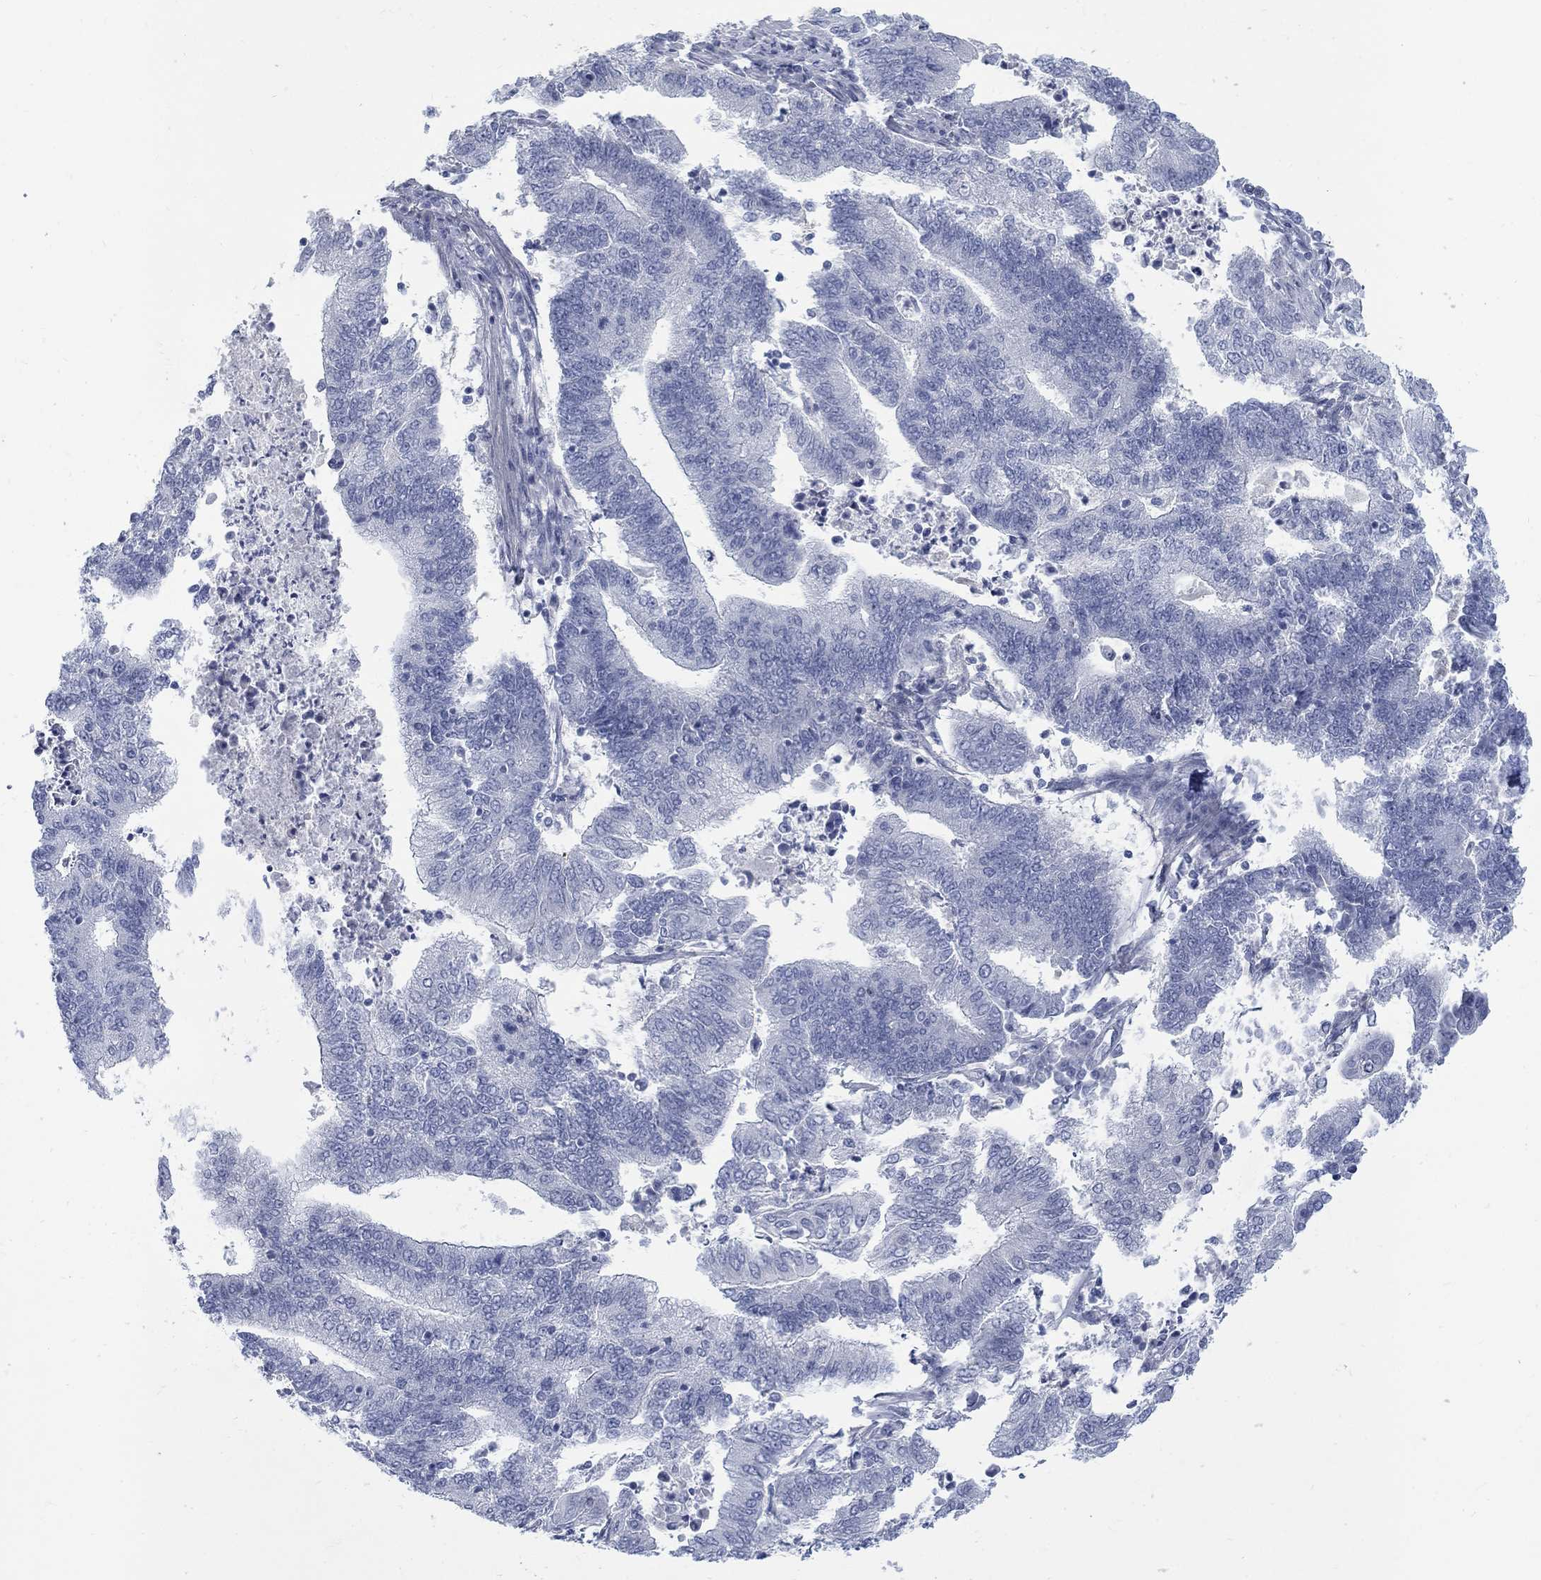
{"staining": {"intensity": "negative", "quantity": "none", "location": "none"}, "tissue": "endometrial cancer", "cell_type": "Tumor cells", "image_type": "cancer", "snomed": [{"axis": "morphology", "description": "Adenocarcinoma, NOS"}, {"axis": "topography", "description": "Uterus"}, {"axis": "topography", "description": "Endometrium"}], "caption": "Micrograph shows no significant protein positivity in tumor cells of endometrial adenocarcinoma.", "gene": "RFTN2", "patient": {"sex": "female", "age": 54}}